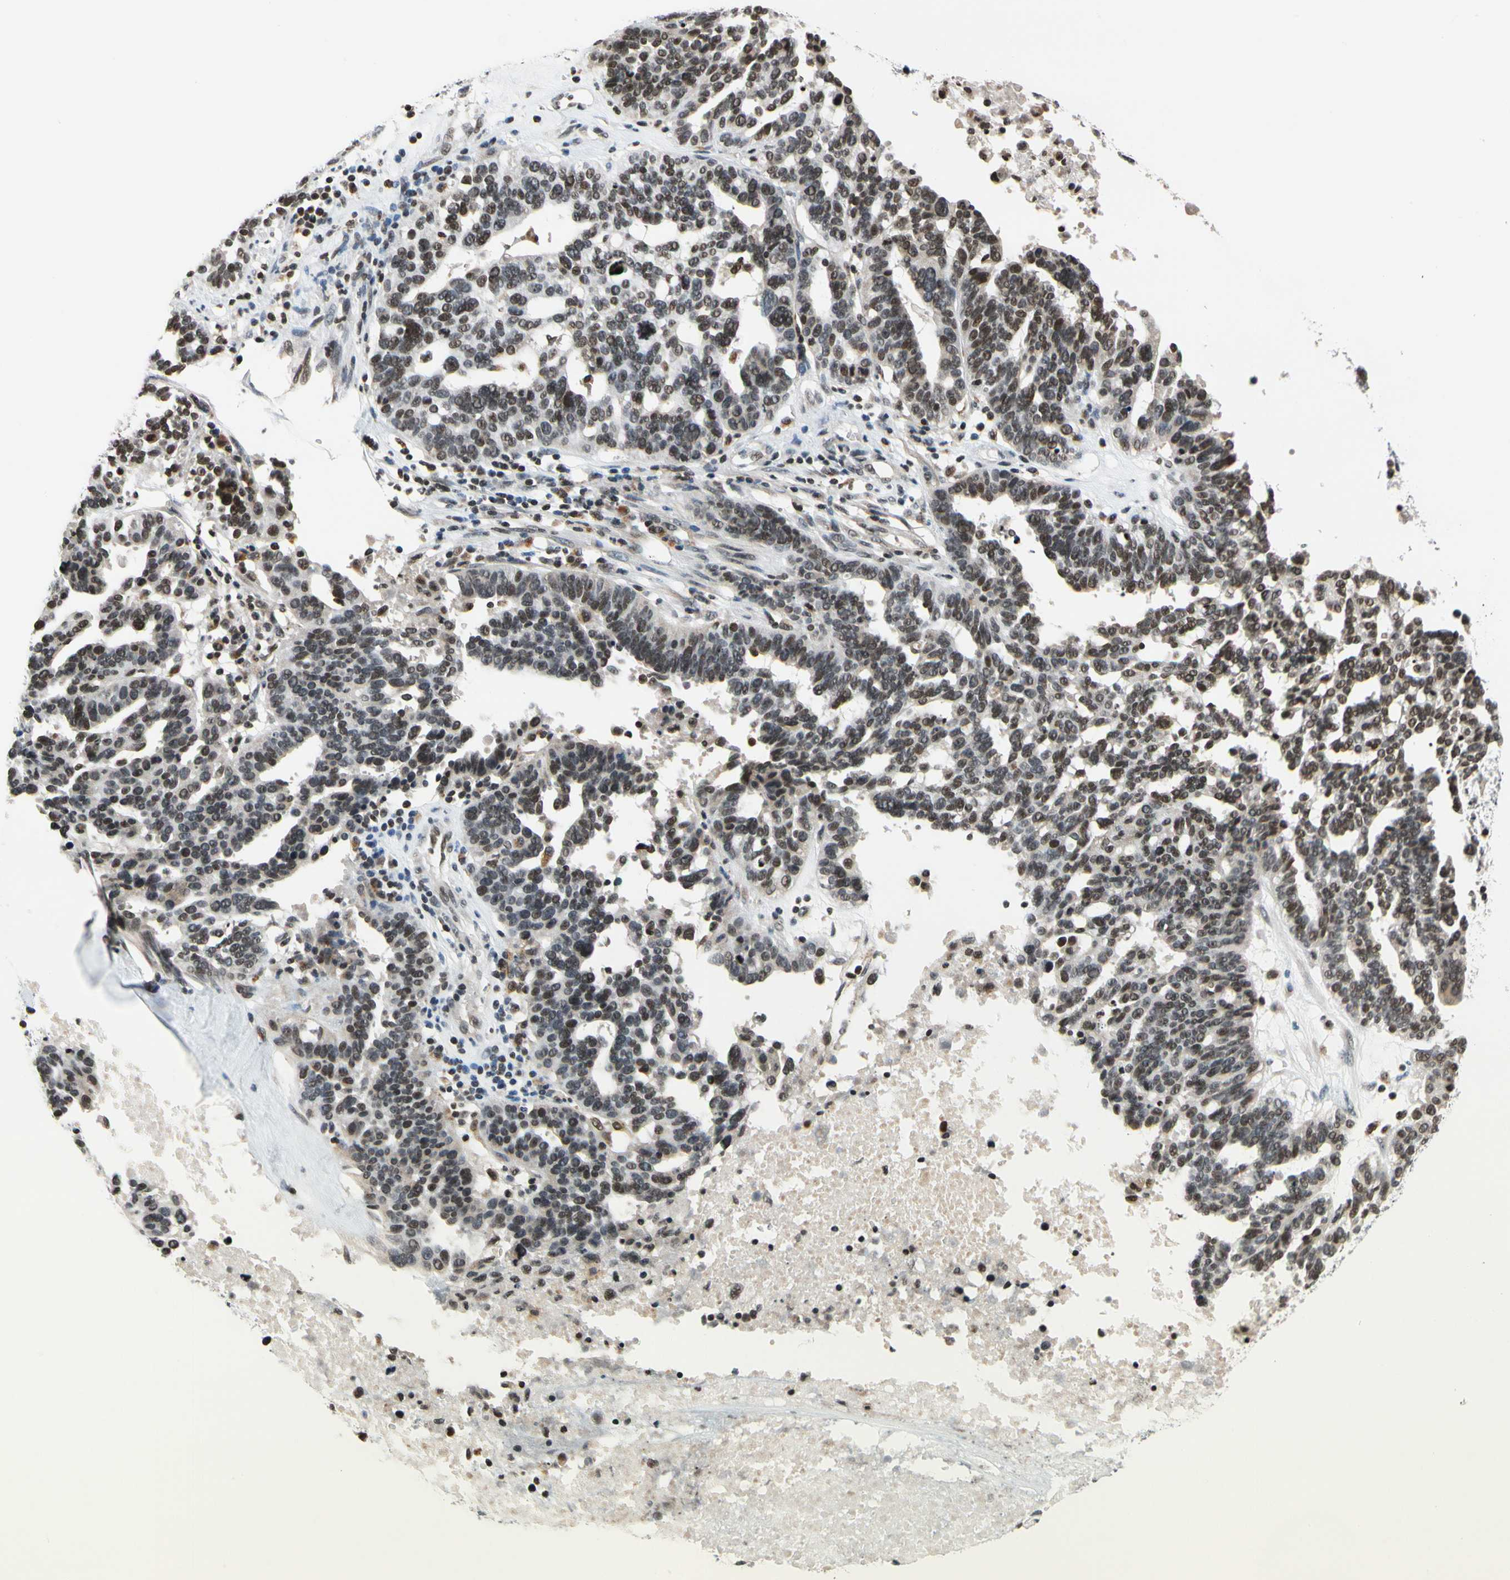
{"staining": {"intensity": "moderate", "quantity": ">75%", "location": "nuclear"}, "tissue": "ovarian cancer", "cell_type": "Tumor cells", "image_type": "cancer", "snomed": [{"axis": "morphology", "description": "Cystadenocarcinoma, serous, NOS"}, {"axis": "topography", "description": "Ovary"}], "caption": "A medium amount of moderate nuclear staining is seen in approximately >75% of tumor cells in ovarian serous cystadenocarcinoma tissue.", "gene": "CDK7", "patient": {"sex": "female", "age": 59}}